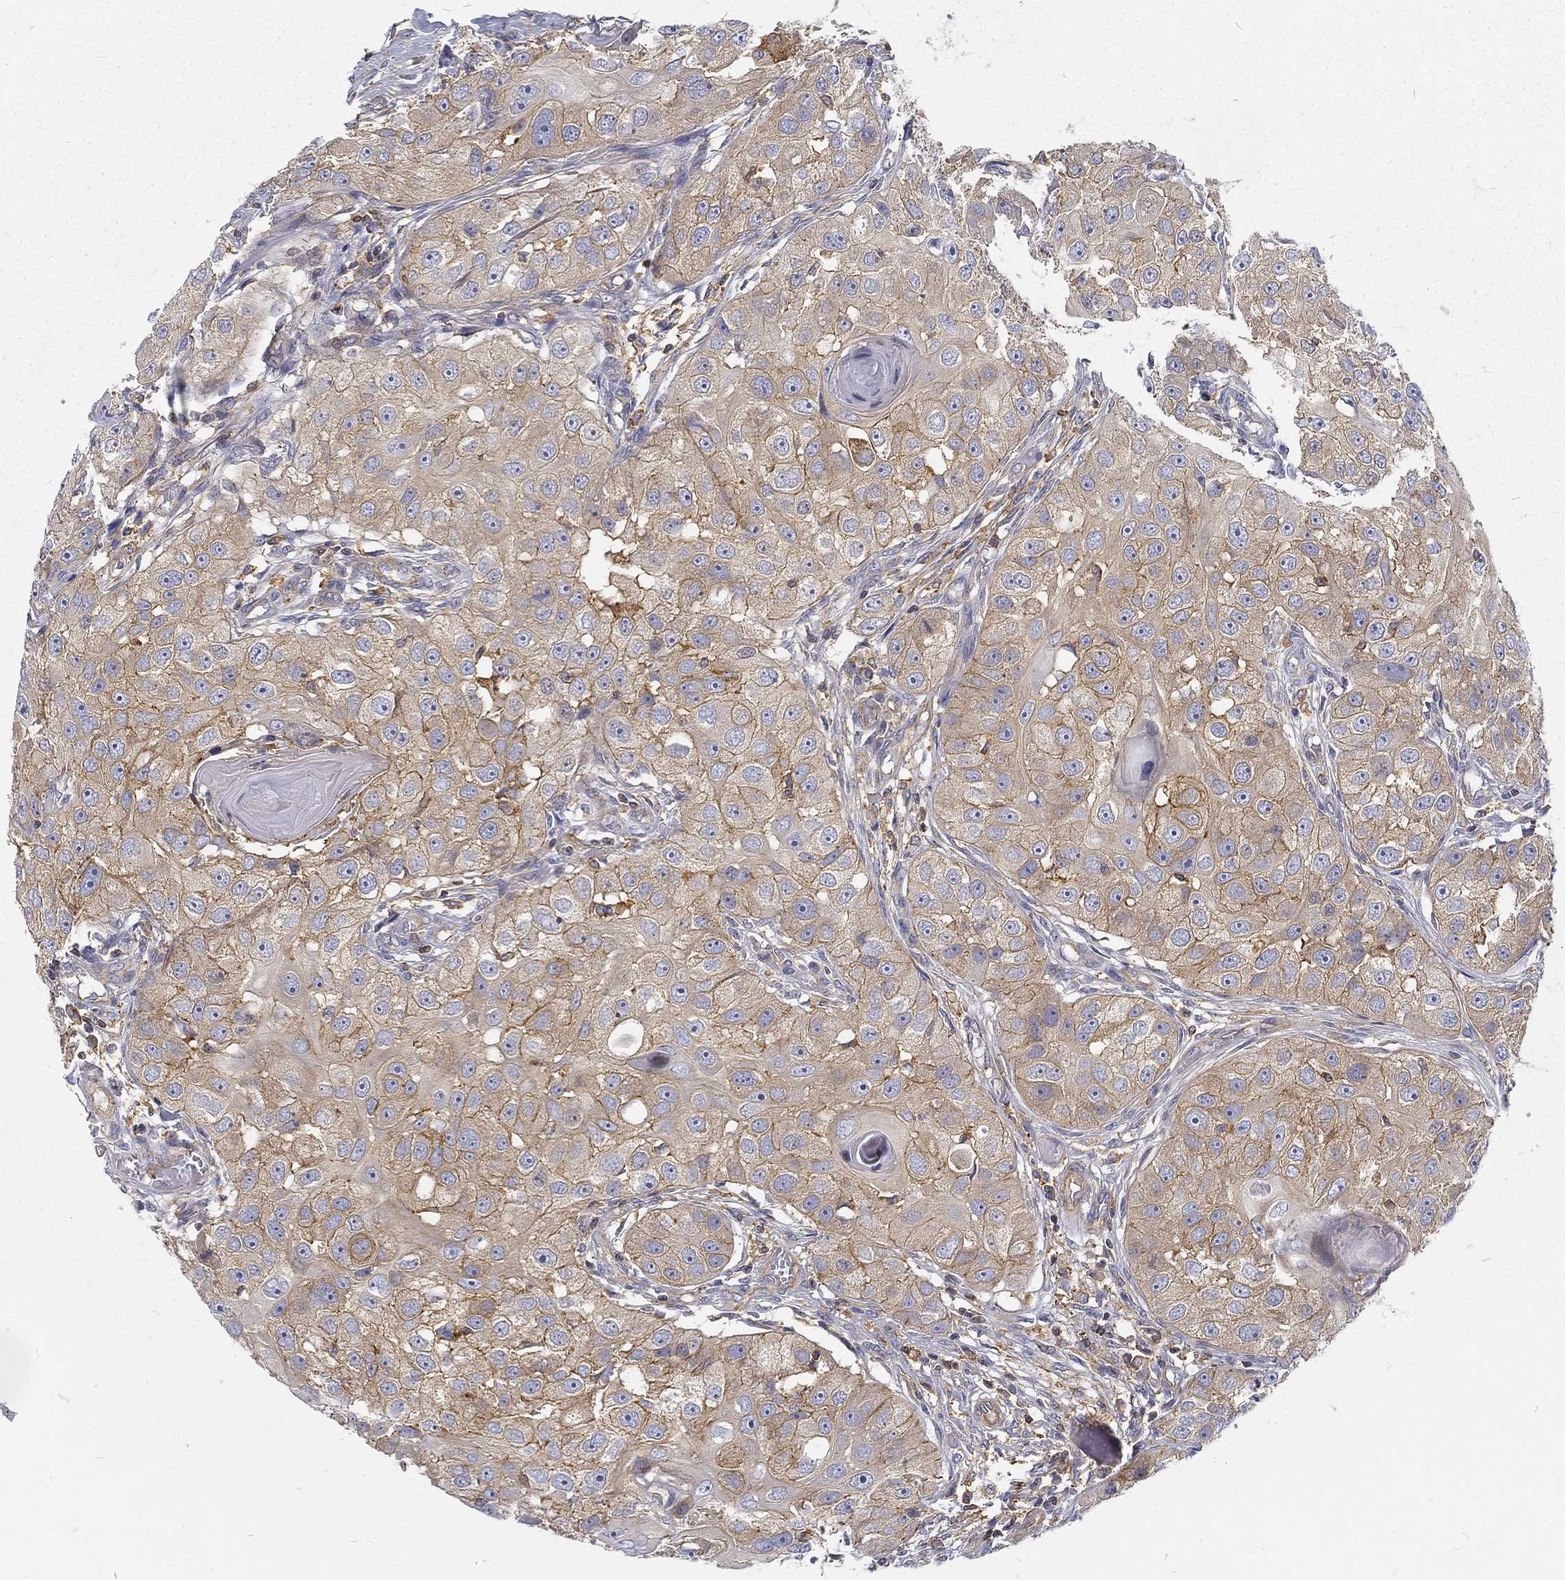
{"staining": {"intensity": "moderate", "quantity": "25%-75%", "location": "cytoplasmic/membranous"}, "tissue": "head and neck cancer", "cell_type": "Tumor cells", "image_type": "cancer", "snomed": [{"axis": "morphology", "description": "Normal tissue, NOS"}, {"axis": "morphology", "description": "Squamous cell carcinoma, NOS"}, {"axis": "topography", "description": "Skeletal muscle"}, {"axis": "topography", "description": "Head-Neck"}], "caption": "About 25%-75% of tumor cells in squamous cell carcinoma (head and neck) reveal moderate cytoplasmic/membranous protein expression as visualized by brown immunohistochemical staining.", "gene": "MTMR11", "patient": {"sex": "male", "age": 51}}